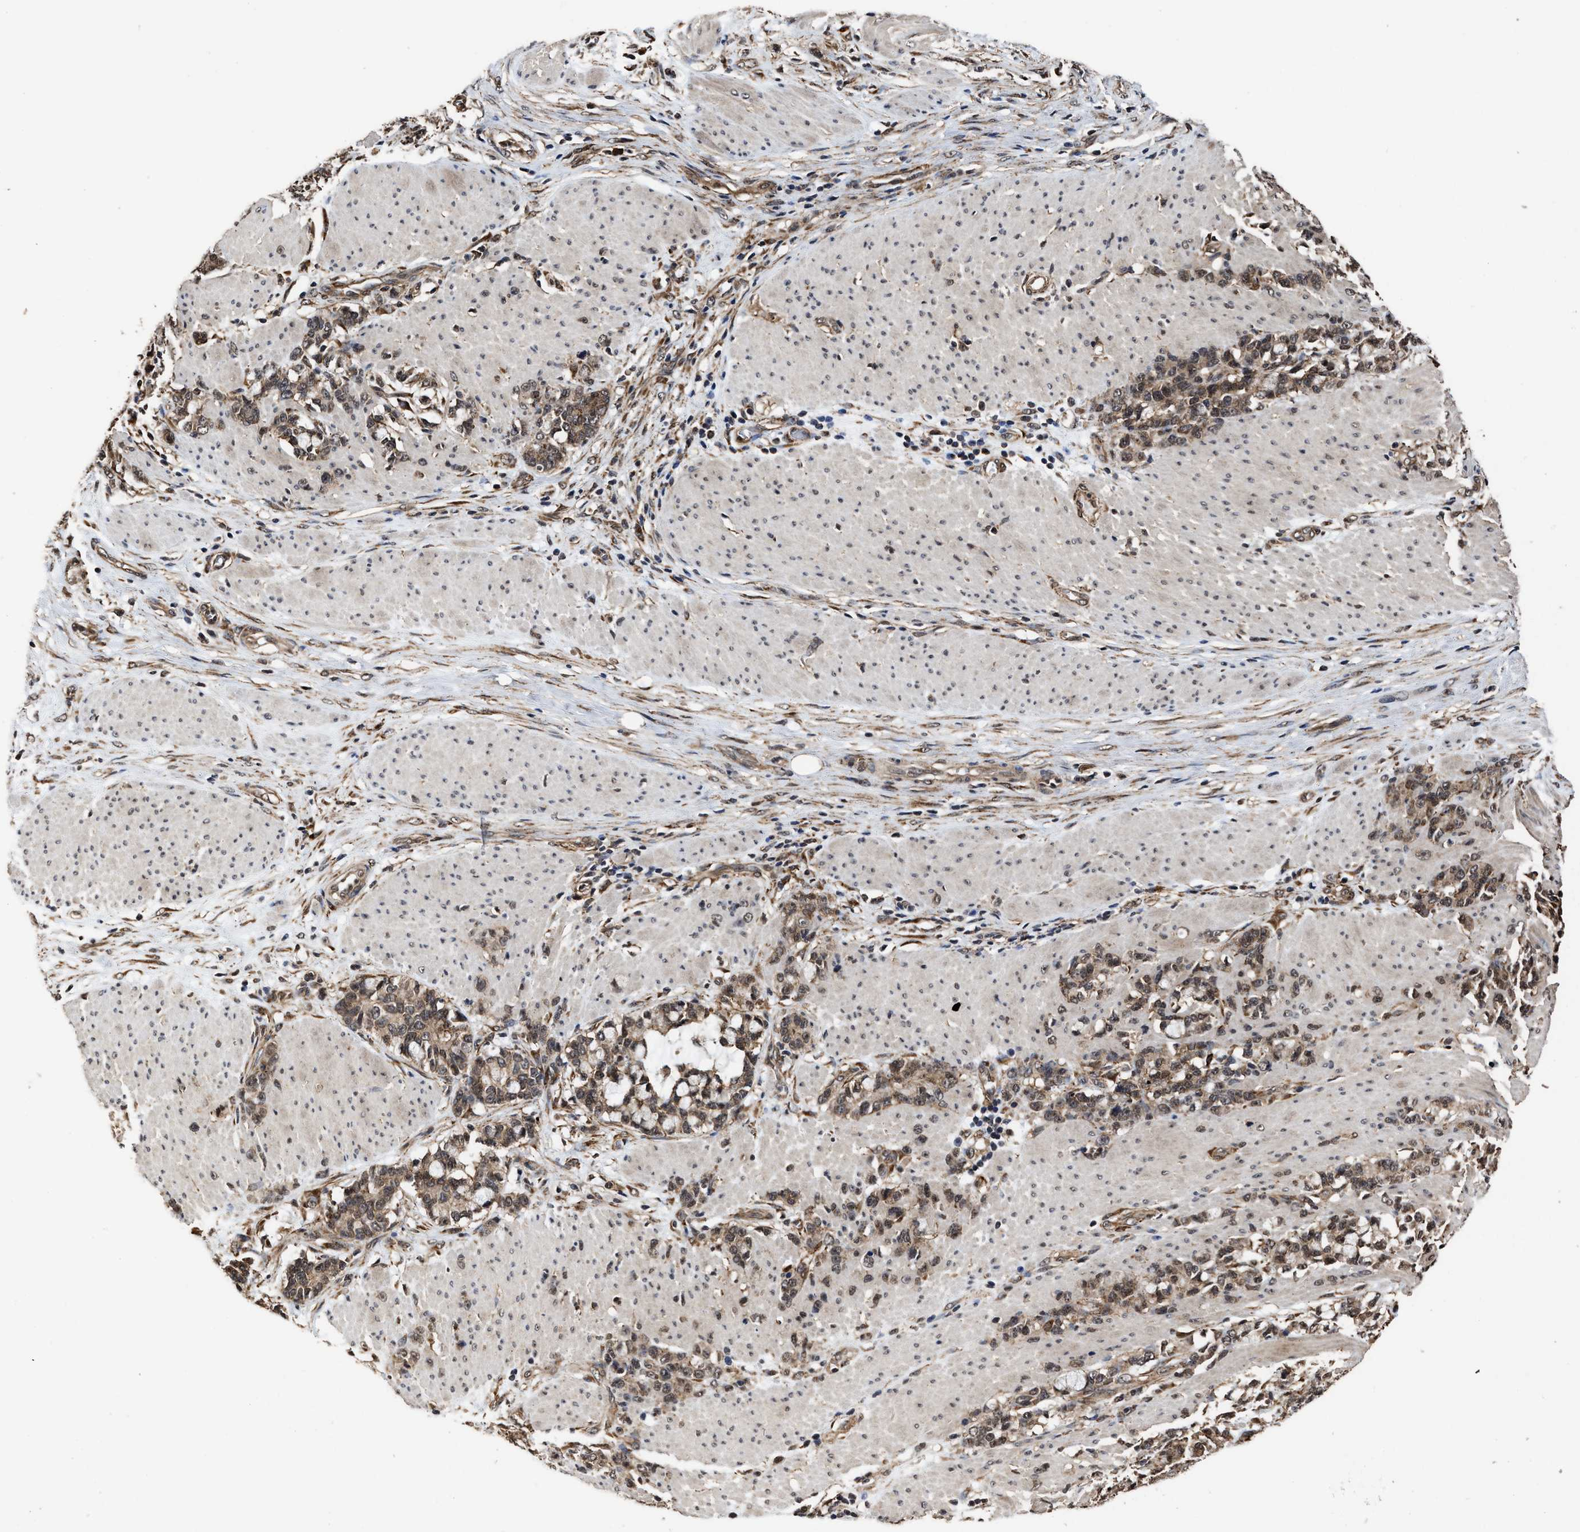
{"staining": {"intensity": "moderate", "quantity": ">75%", "location": "cytoplasmic/membranous,nuclear"}, "tissue": "stomach cancer", "cell_type": "Tumor cells", "image_type": "cancer", "snomed": [{"axis": "morphology", "description": "Adenocarcinoma, NOS"}, {"axis": "topography", "description": "Stomach, lower"}], "caption": "Stomach cancer stained for a protein demonstrates moderate cytoplasmic/membranous and nuclear positivity in tumor cells. (DAB (3,3'-diaminobenzidine) = brown stain, brightfield microscopy at high magnification).", "gene": "SEPTIN2", "patient": {"sex": "male", "age": 88}}